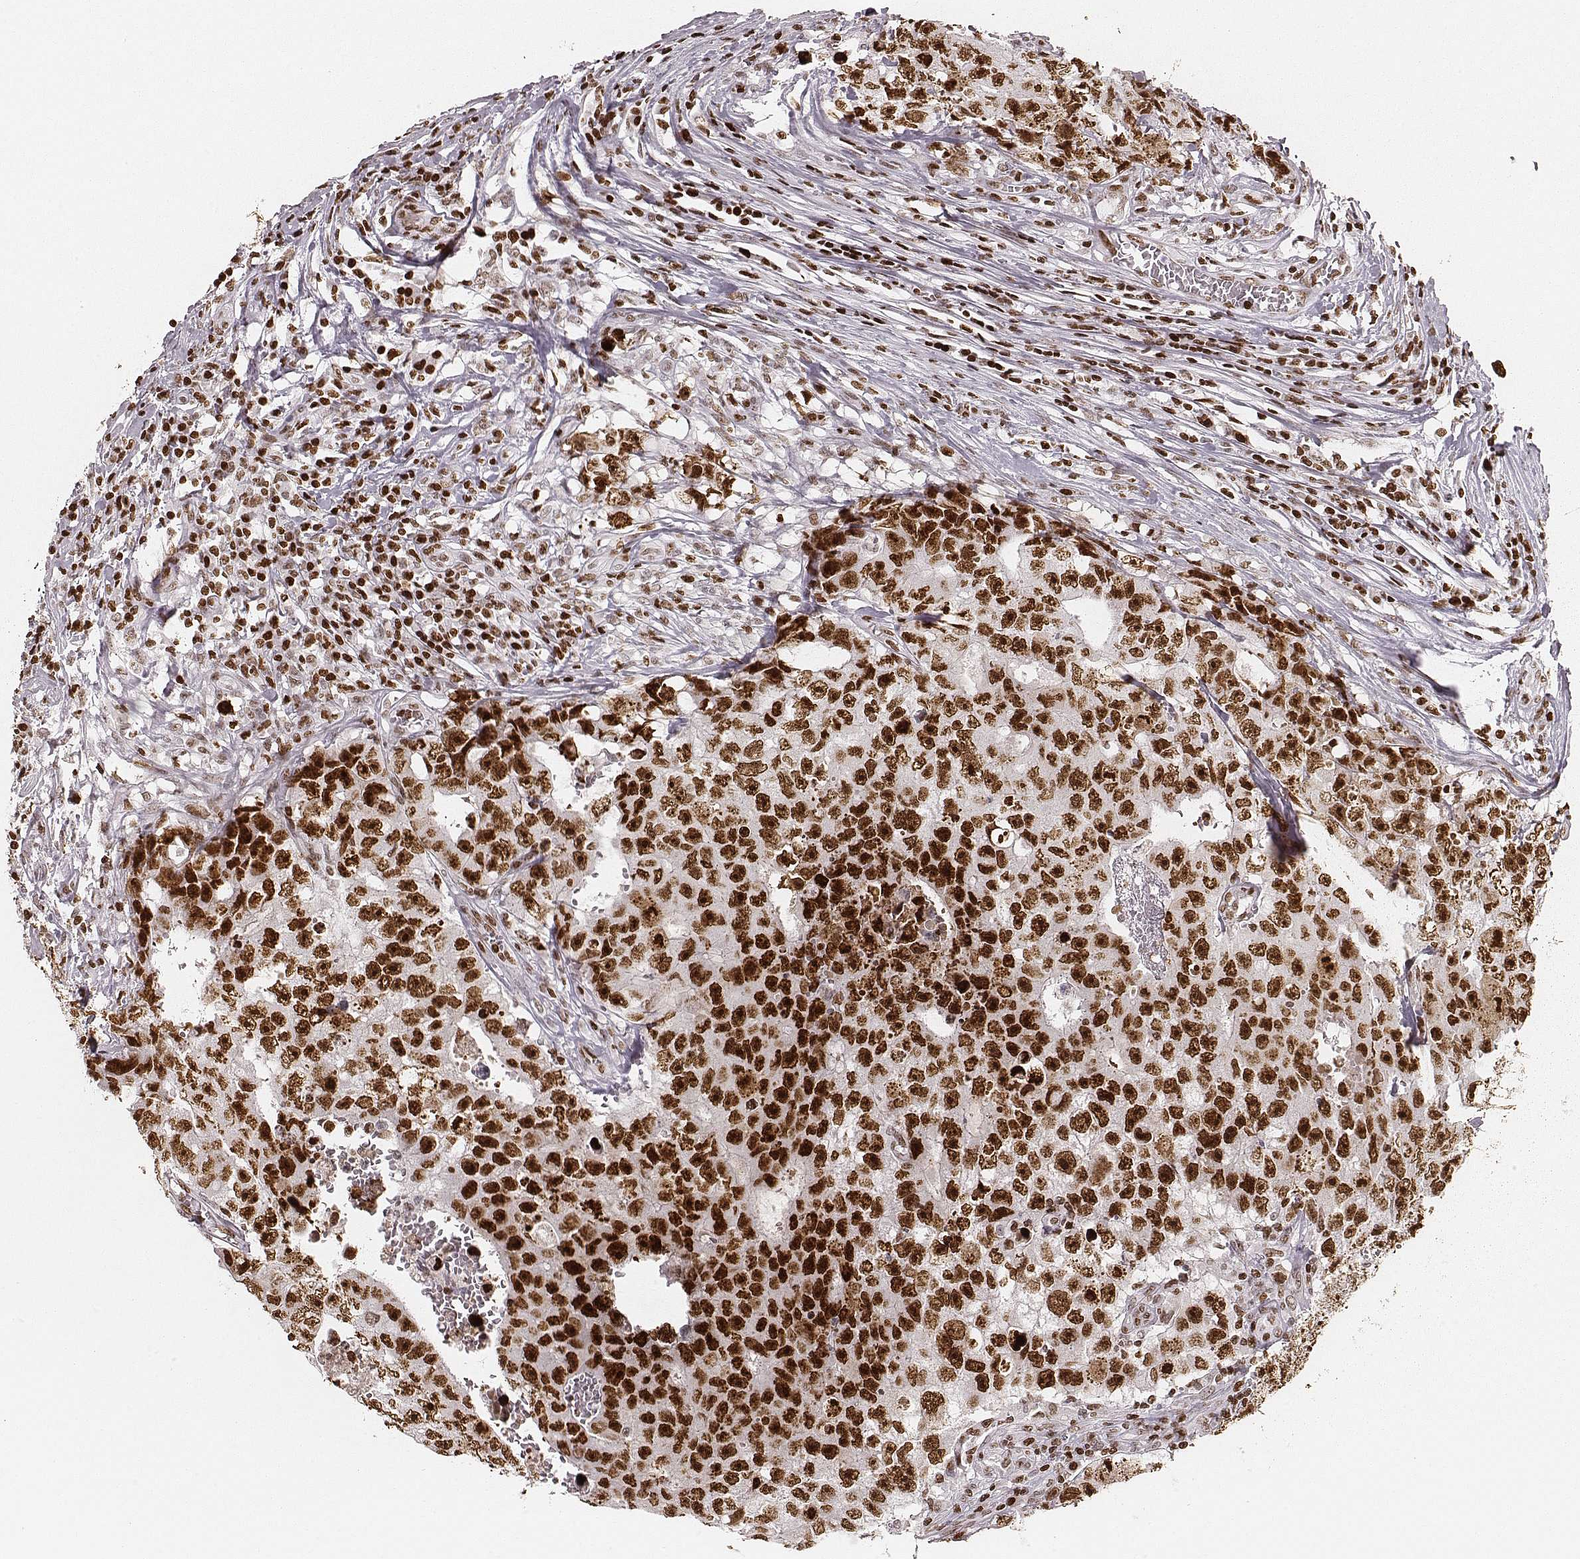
{"staining": {"intensity": "strong", "quantity": ">75%", "location": "nuclear"}, "tissue": "testis cancer", "cell_type": "Tumor cells", "image_type": "cancer", "snomed": [{"axis": "morphology", "description": "Carcinoma, Embryonal, NOS"}, {"axis": "topography", "description": "Testis"}], "caption": "Strong nuclear positivity is identified in about >75% of tumor cells in embryonal carcinoma (testis).", "gene": "PARP1", "patient": {"sex": "male", "age": 36}}